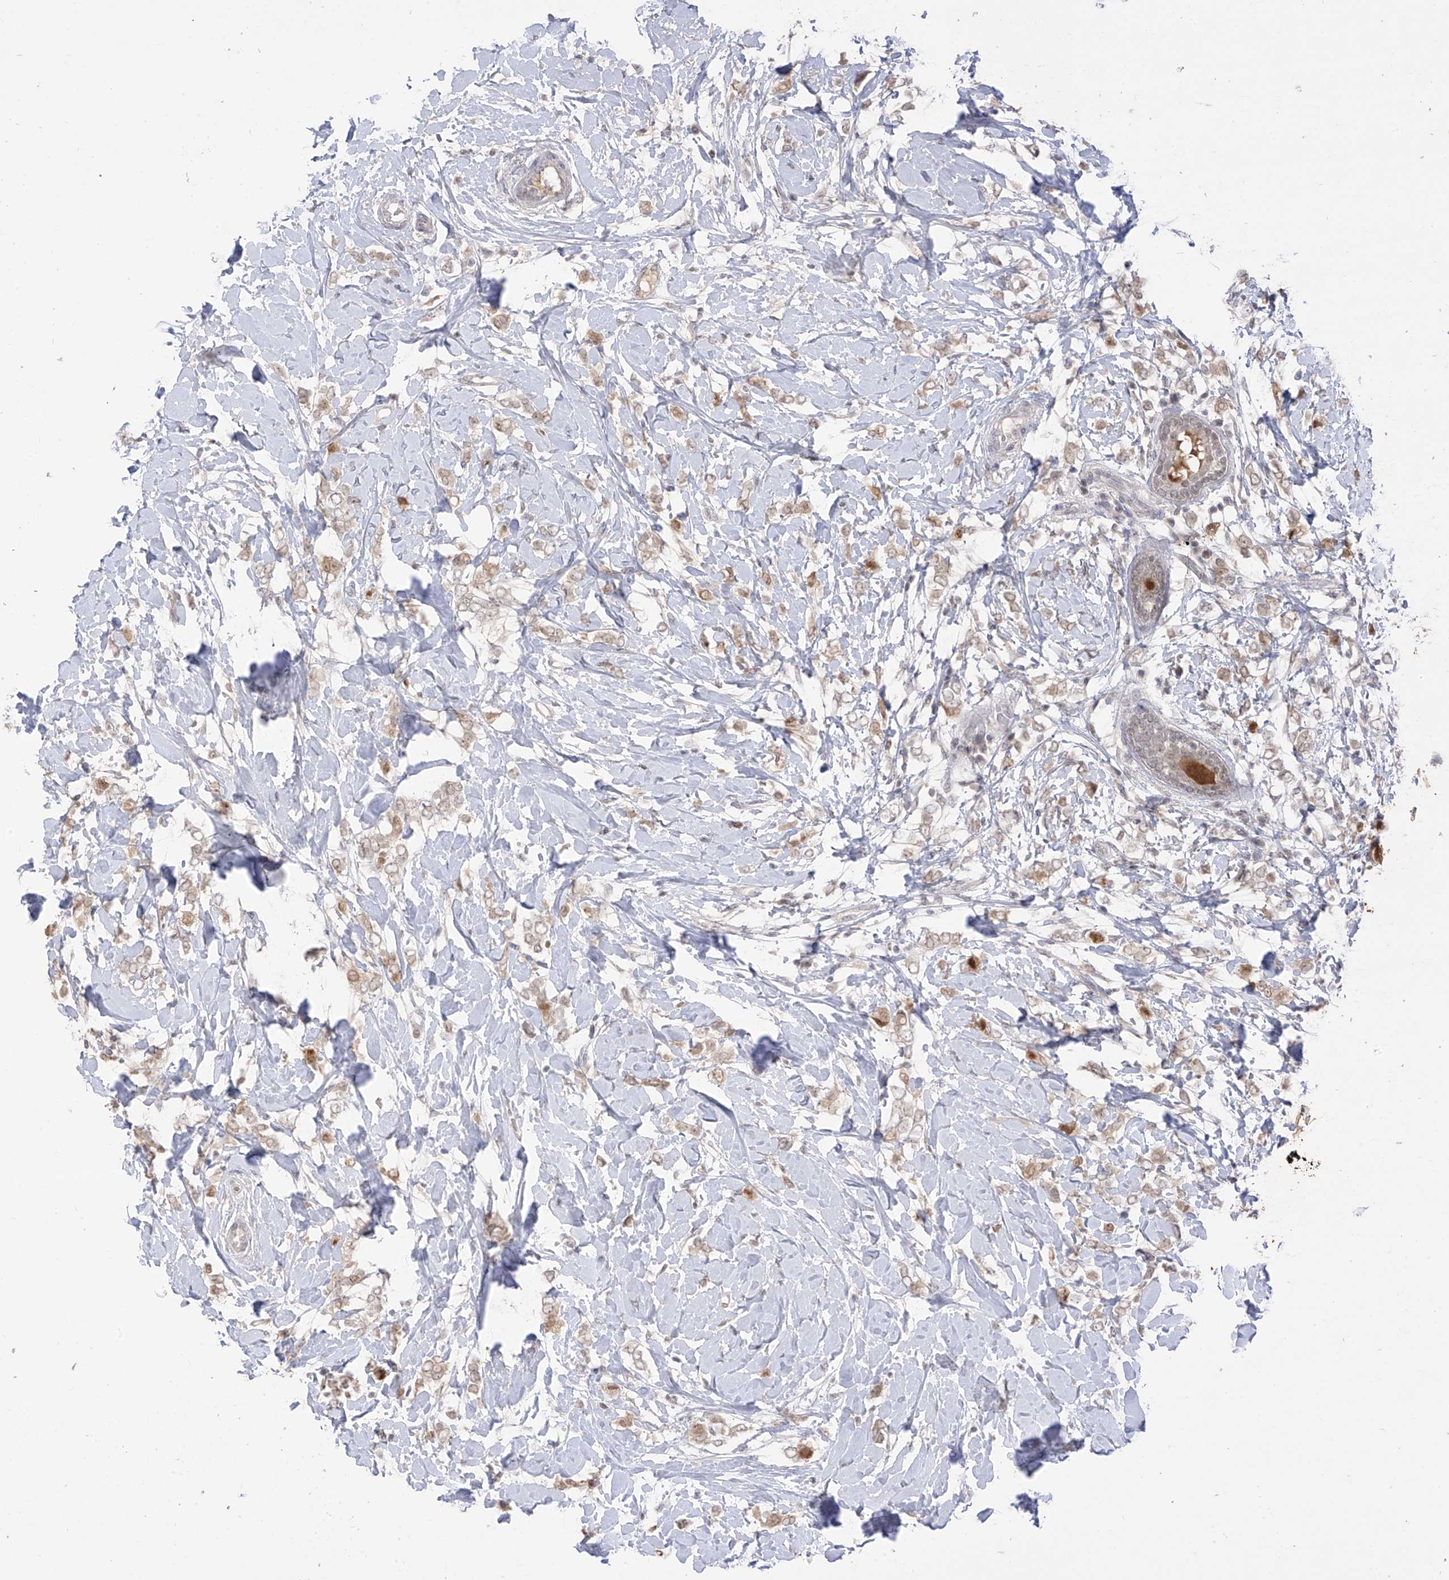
{"staining": {"intensity": "weak", "quantity": ">75%", "location": "cytoplasmic/membranous"}, "tissue": "breast cancer", "cell_type": "Tumor cells", "image_type": "cancer", "snomed": [{"axis": "morphology", "description": "Normal tissue, NOS"}, {"axis": "morphology", "description": "Lobular carcinoma"}, {"axis": "topography", "description": "Breast"}], "caption": "A photomicrograph of human breast cancer (lobular carcinoma) stained for a protein exhibits weak cytoplasmic/membranous brown staining in tumor cells. (DAB (3,3'-diaminobenzidine) = brown stain, brightfield microscopy at high magnification).", "gene": "OGT", "patient": {"sex": "female", "age": 47}}